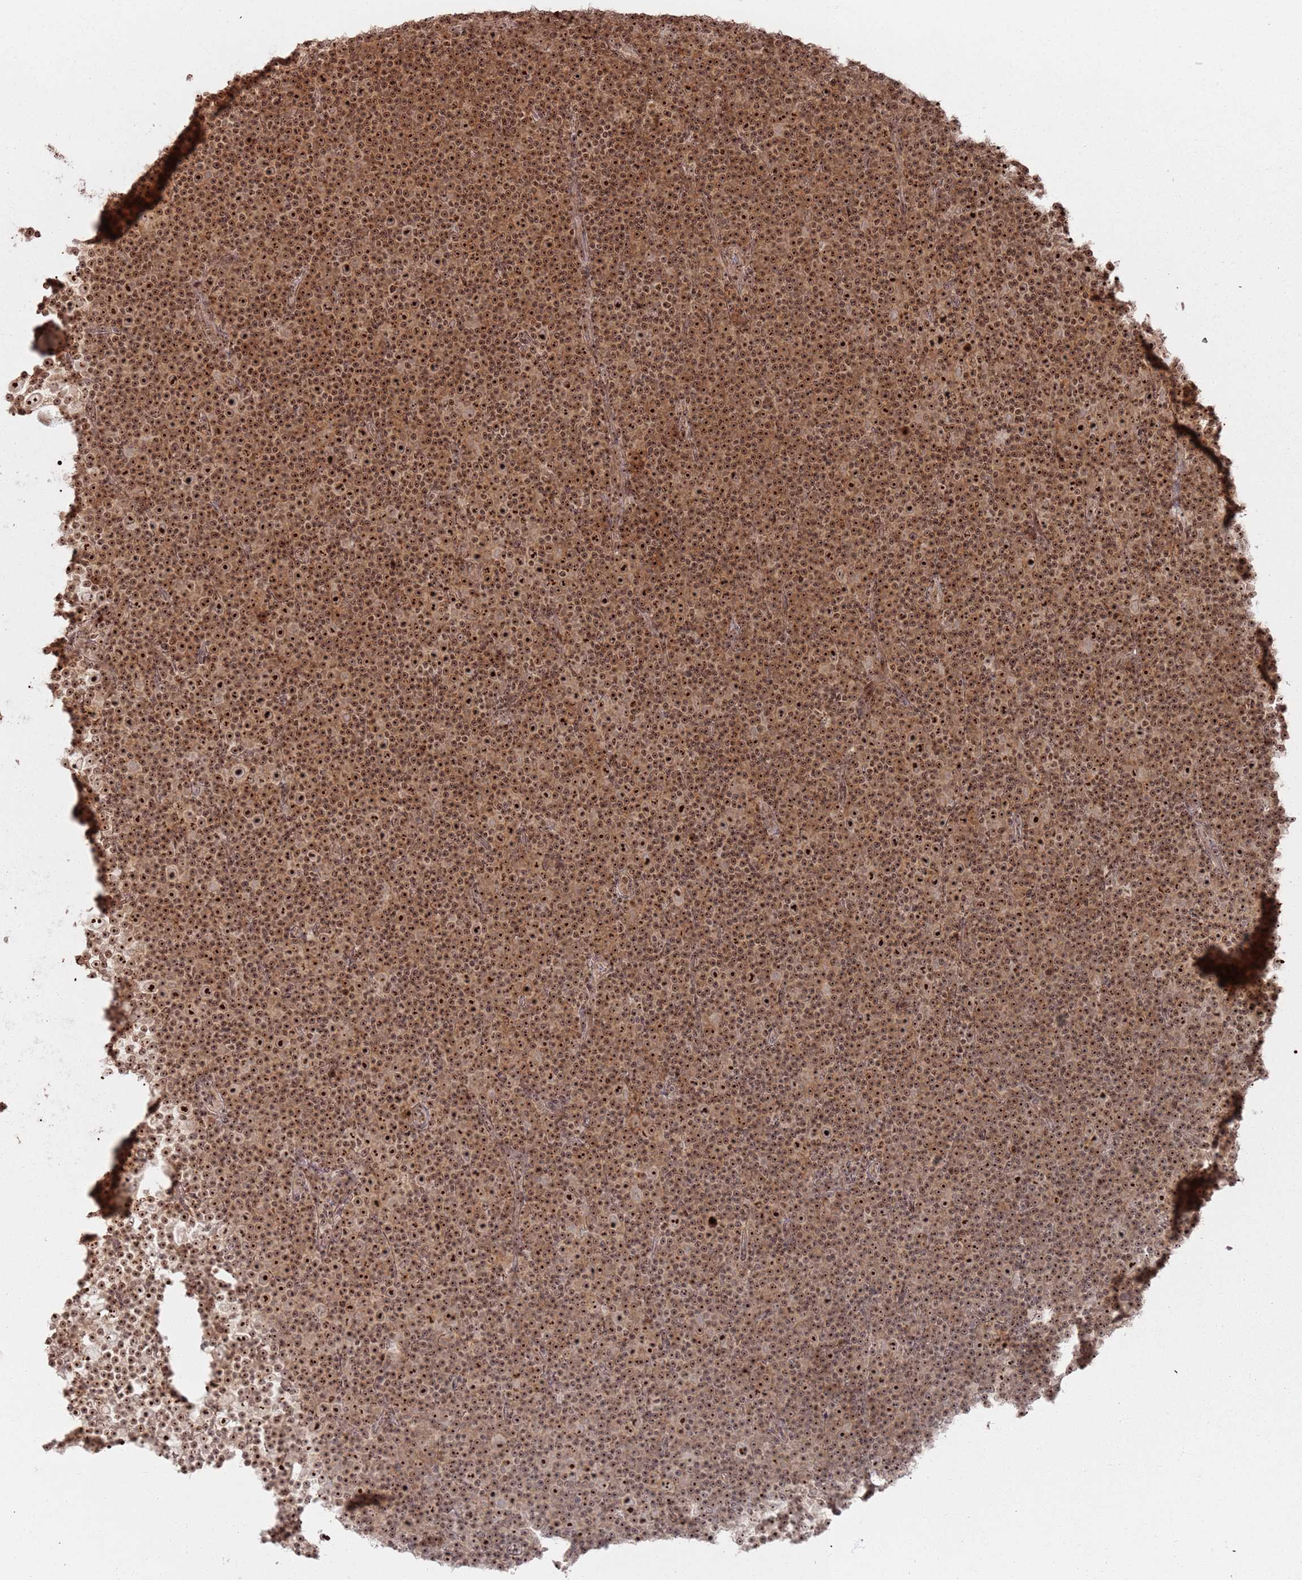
{"staining": {"intensity": "strong", "quantity": ">75%", "location": "nuclear"}, "tissue": "lymphoma", "cell_type": "Tumor cells", "image_type": "cancer", "snomed": [{"axis": "morphology", "description": "Malignant lymphoma, non-Hodgkin's type, Low grade"}, {"axis": "topography", "description": "Lymph node"}], "caption": "Immunohistochemistry (IHC) of human low-grade malignant lymphoma, non-Hodgkin's type displays high levels of strong nuclear staining in about >75% of tumor cells.", "gene": "UTP11", "patient": {"sex": "female", "age": 67}}